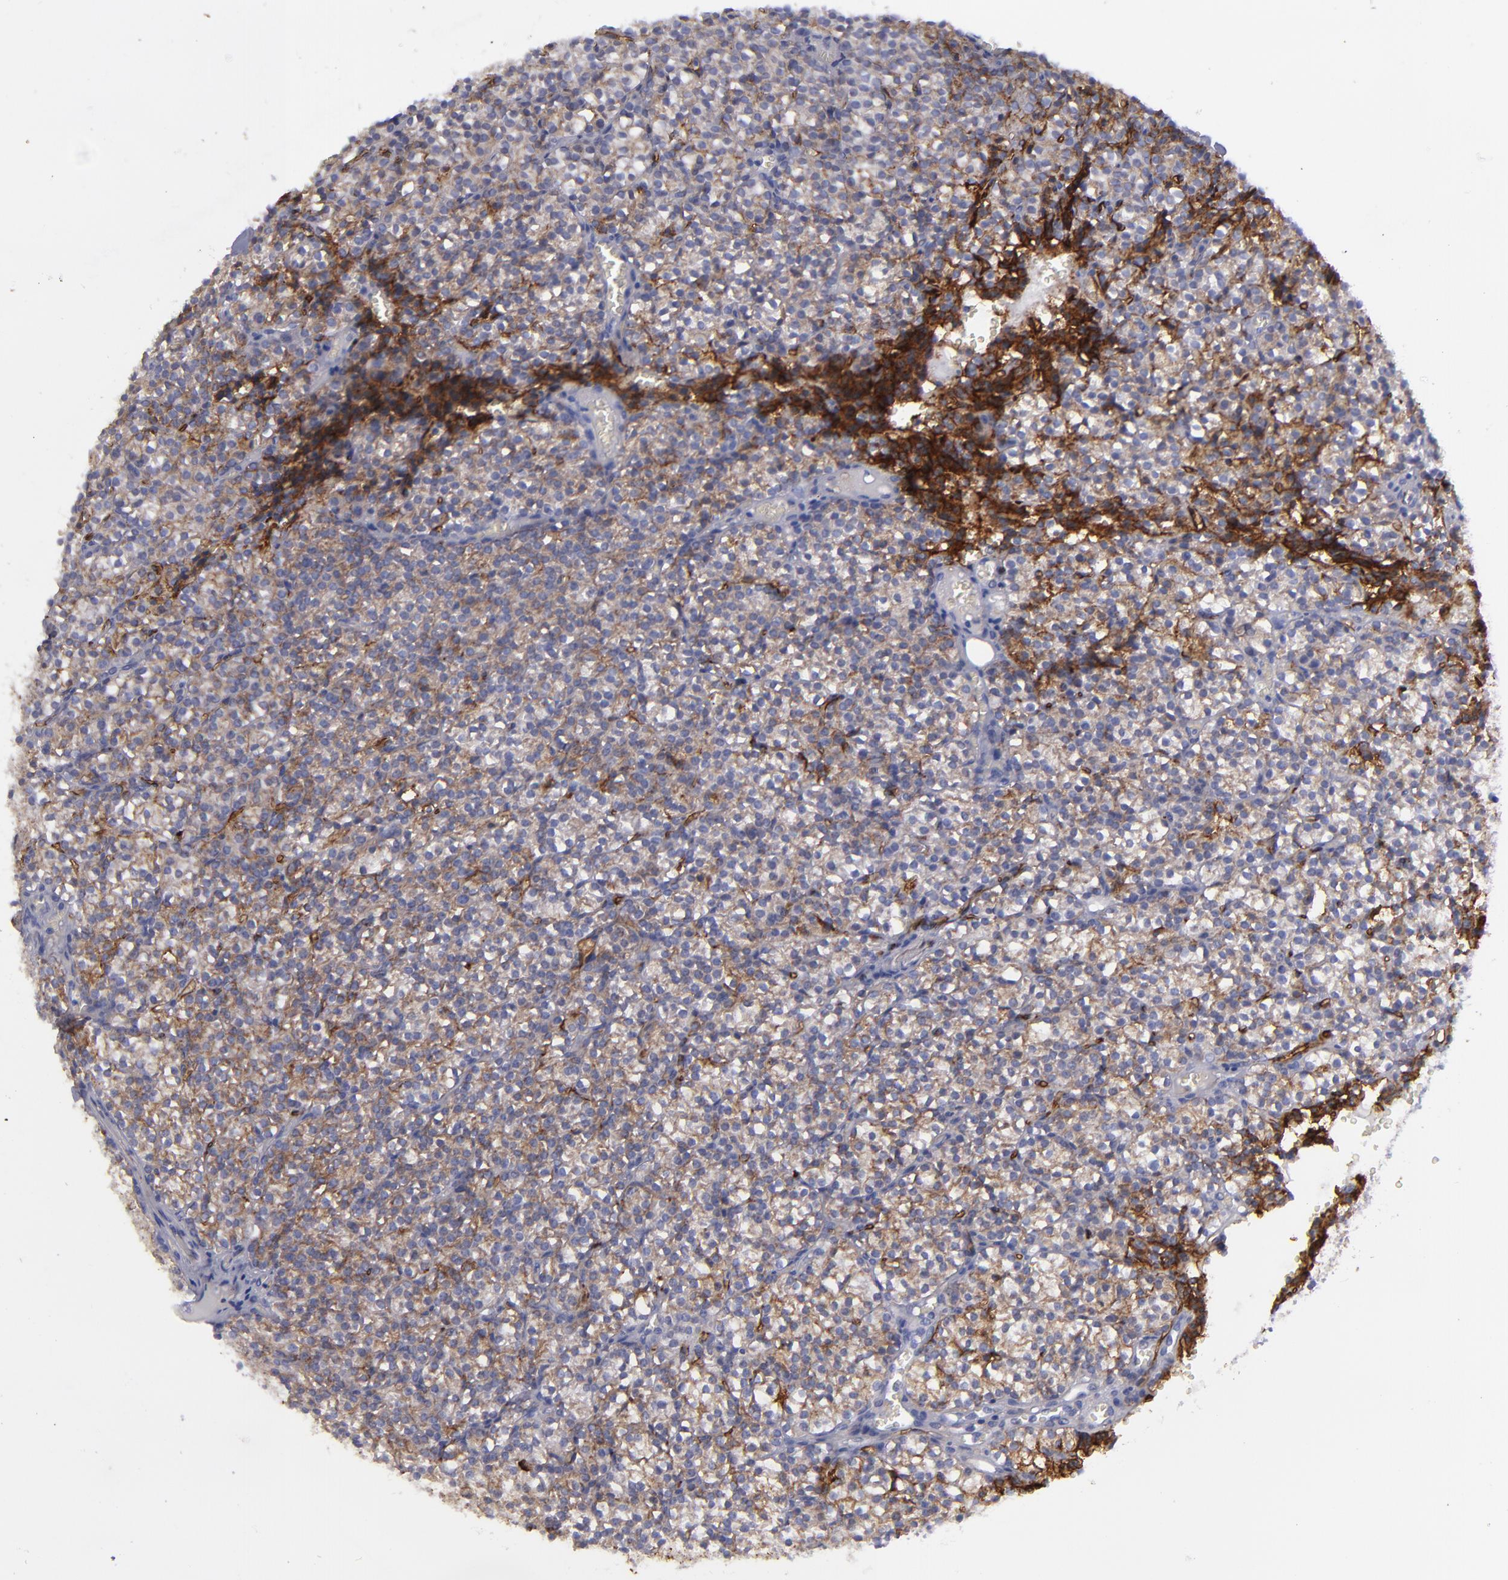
{"staining": {"intensity": "moderate", "quantity": ">75%", "location": "cytoplasmic/membranous"}, "tissue": "parathyroid gland", "cell_type": "Glandular cells", "image_type": "normal", "snomed": [{"axis": "morphology", "description": "Normal tissue, NOS"}, {"axis": "topography", "description": "Parathyroid gland"}], "caption": "IHC staining of normal parathyroid gland, which demonstrates medium levels of moderate cytoplasmic/membranous expression in about >75% of glandular cells indicating moderate cytoplasmic/membranous protein expression. The staining was performed using DAB (brown) for protein detection and nuclei were counterstained in hematoxylin (blue).", "gene": "ACE", "patient": {"sex": "female", "age": 17}}